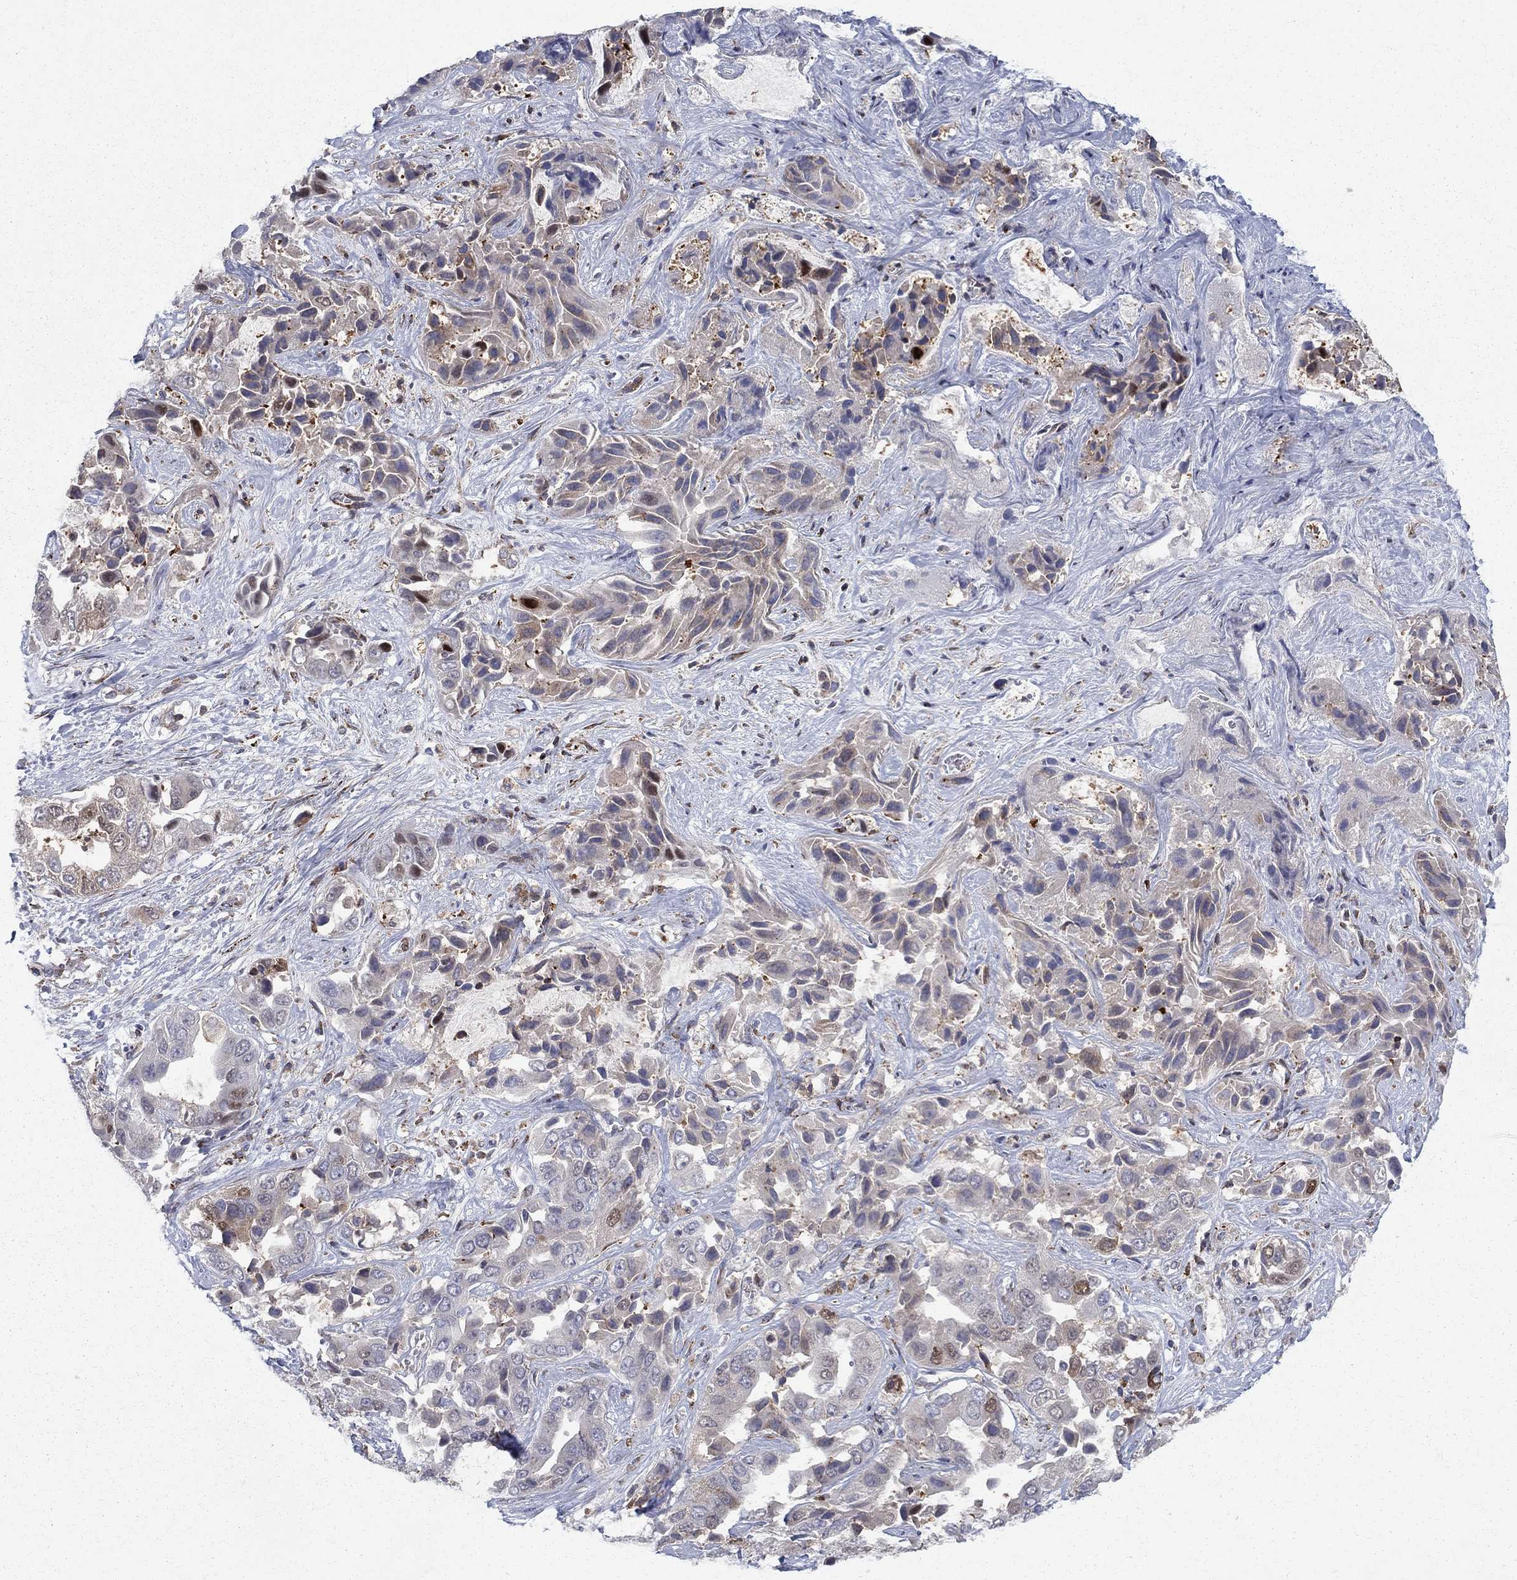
{"staining": {"intensity": "weak", "quantity": "<25%", "location": "cytoplasmic/membranous"}, "tissue": "liver cancer", "cell_type": "Tumor cells", "image_type": "cancer", "snomed": [{"axis": "morphology", "description": "Cholangiocarcinoma"}, {"axis": "topography", "description": "Liver"}], "caption": "The histopathology image exhibits no staining of tumor cells in liver cholangiocarcinoma.", "gene": "CAB39L", "patient": {"sex": "female", "age": 52}}